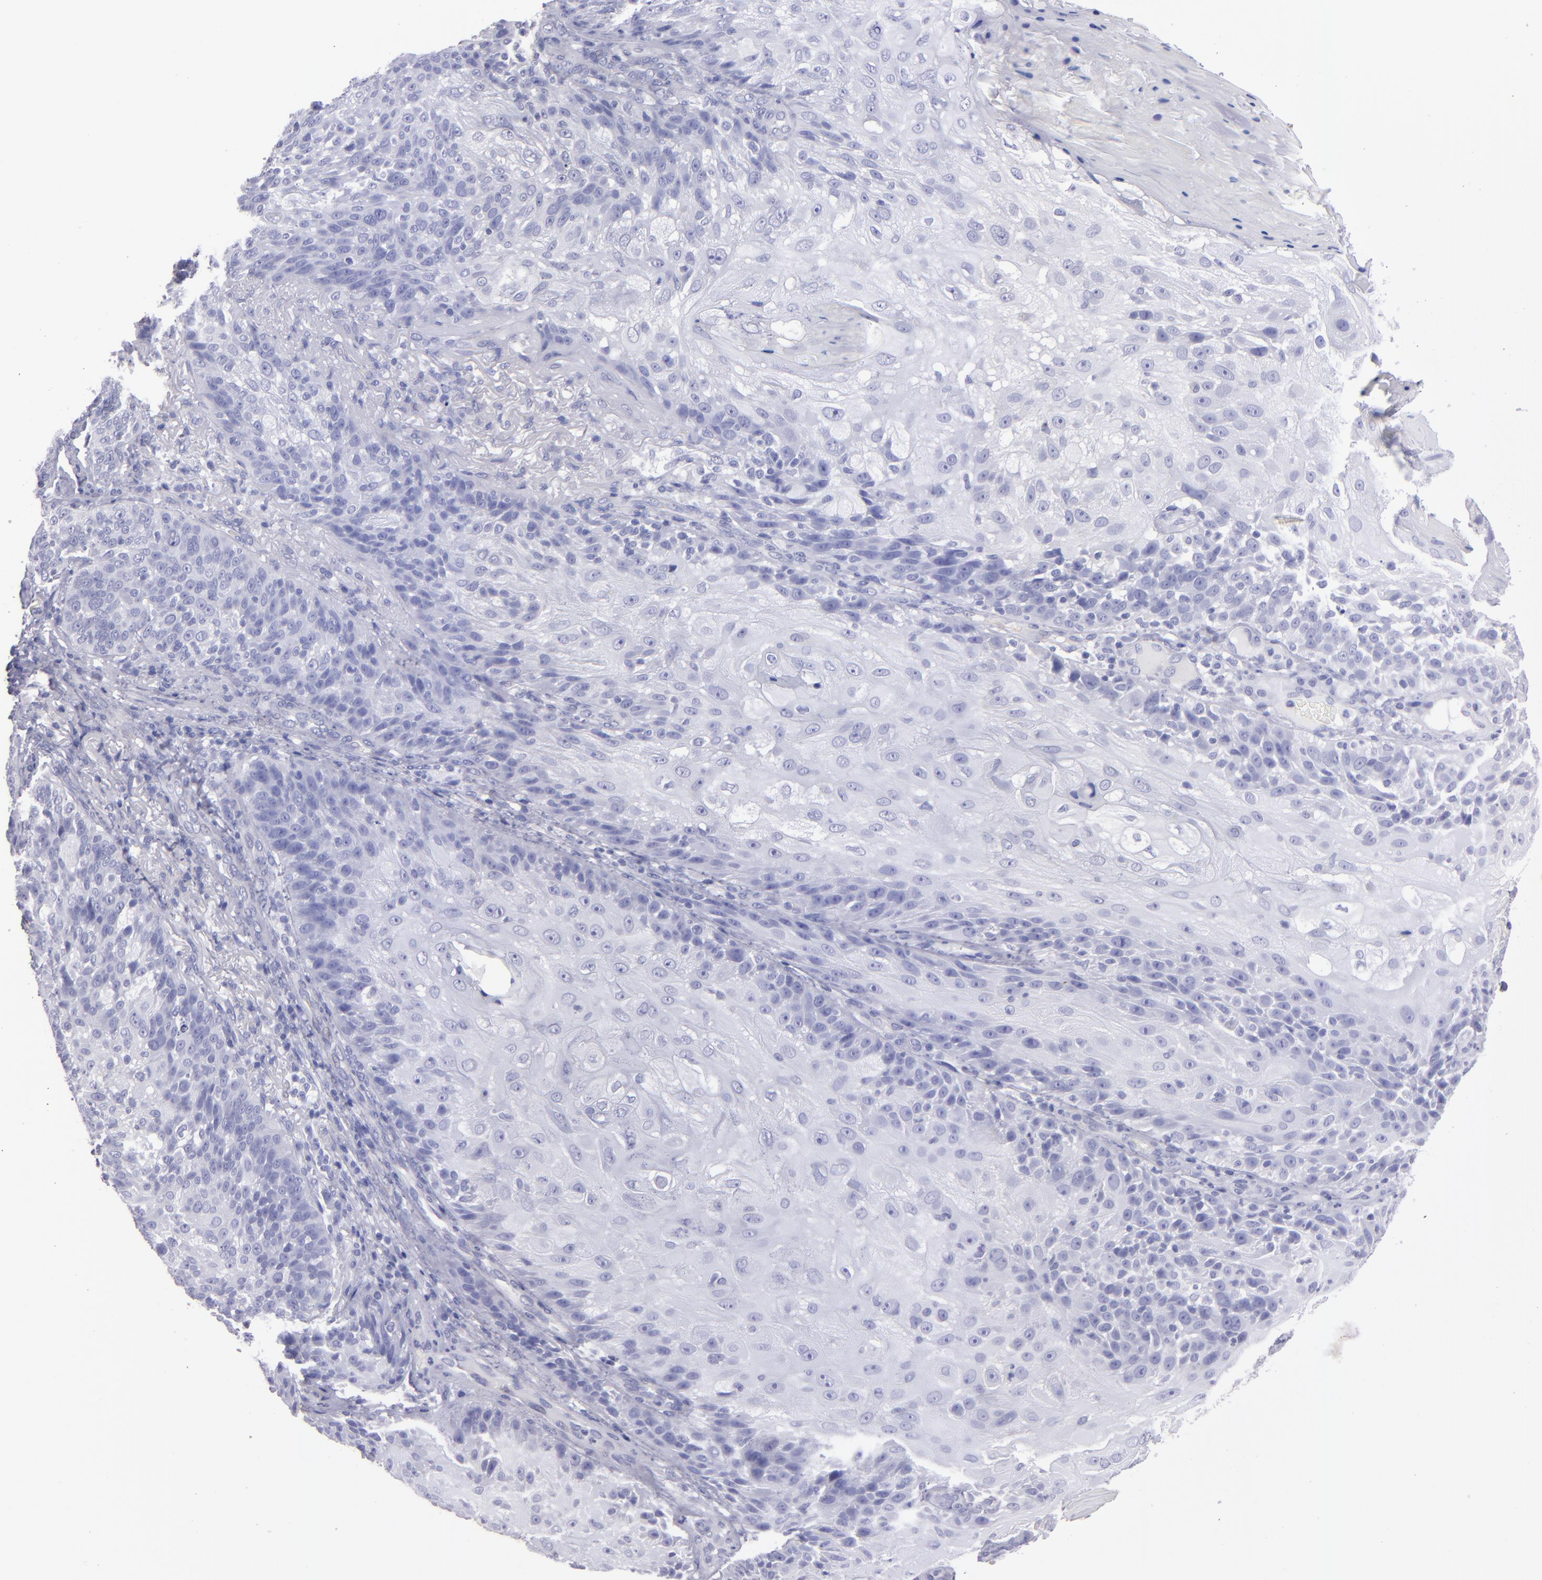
{"staining": {"intensity": "negative", "quantity": "none", "location": "none"}, "tissue": "skin cancer", "cell_type": "Tumor cells", "image_type": "cancer", "snomed": [{"axis": "morphology", "description": "Normal tissue, NOS"}, {"axis": "morphology", "description": "Squamous cell carcinoma, NOS"}, {"axis": "topography", "description": "Skin"}], "caption": "The histopathology image demonstrates no significant positivity in tumor cells of skin cancer. Brightfield microscopy of immunohistochemistry (IHC) stained with DAB (3,3'-diaminobenzidine) (brown) and hematoxylin (blue), captured at high magnification.", "gene": "TG", "patient": {"sex": "female", "age": 83}}